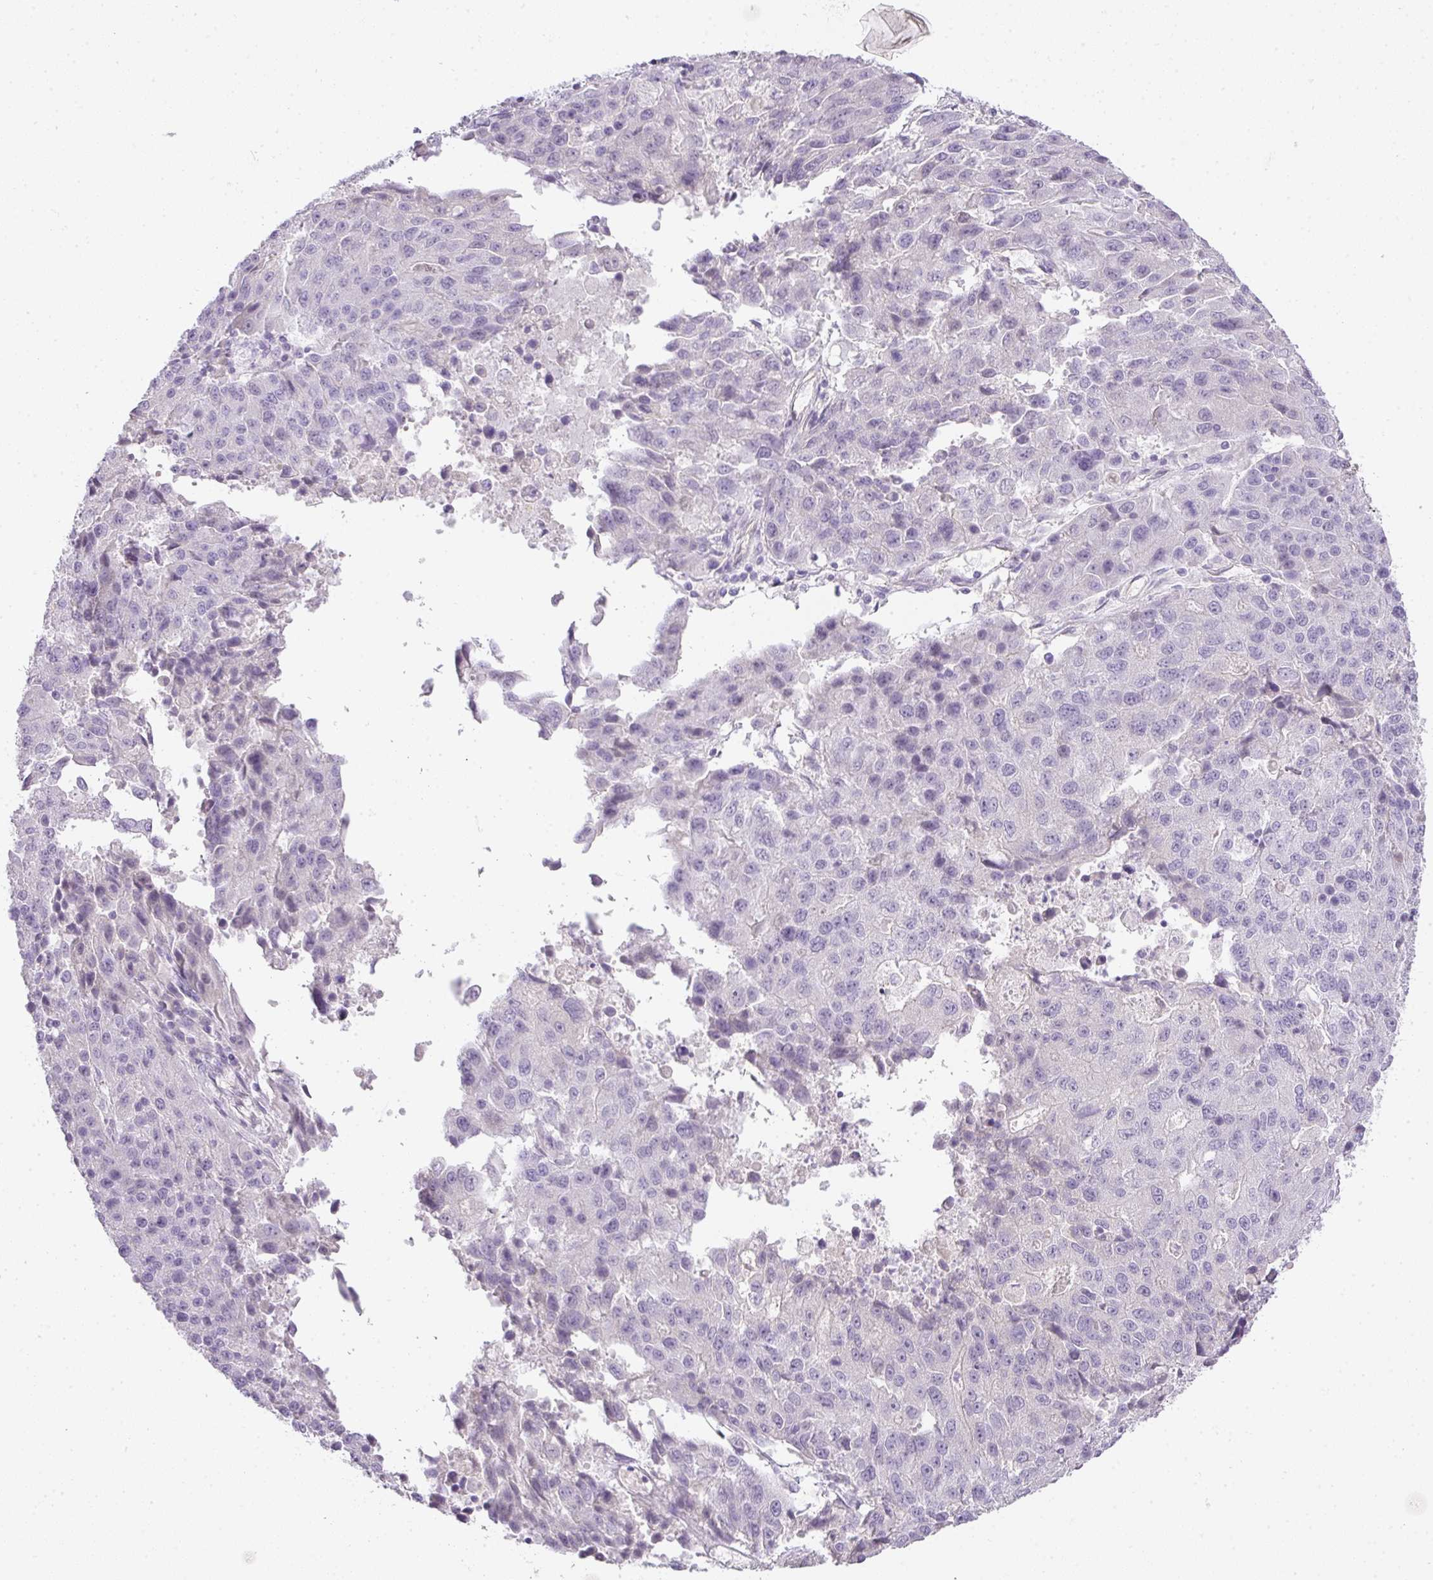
{"staining": {"intensity": "negative", "quantity": "none", "location": "none"}, "tissue": "stomach cancer", "cell_type": "Tumor cells", "image_type": "cancer", "snomed": [{"axis": "morphology", "description": "Adenocarcinoma, NOS"}, {"axis": "topography", "description": "Stomach"}], "caption": "This histopathology image is of stomach adenocarcinoma stained with IHC to label a protein in brown with the nuclei are counter-stained blue. There is no positivity in tumor cells. (DAB immunohistochemistry, high magnification).", "gene": "RAX2", "patient": {"sex": "male", "age": 71}}